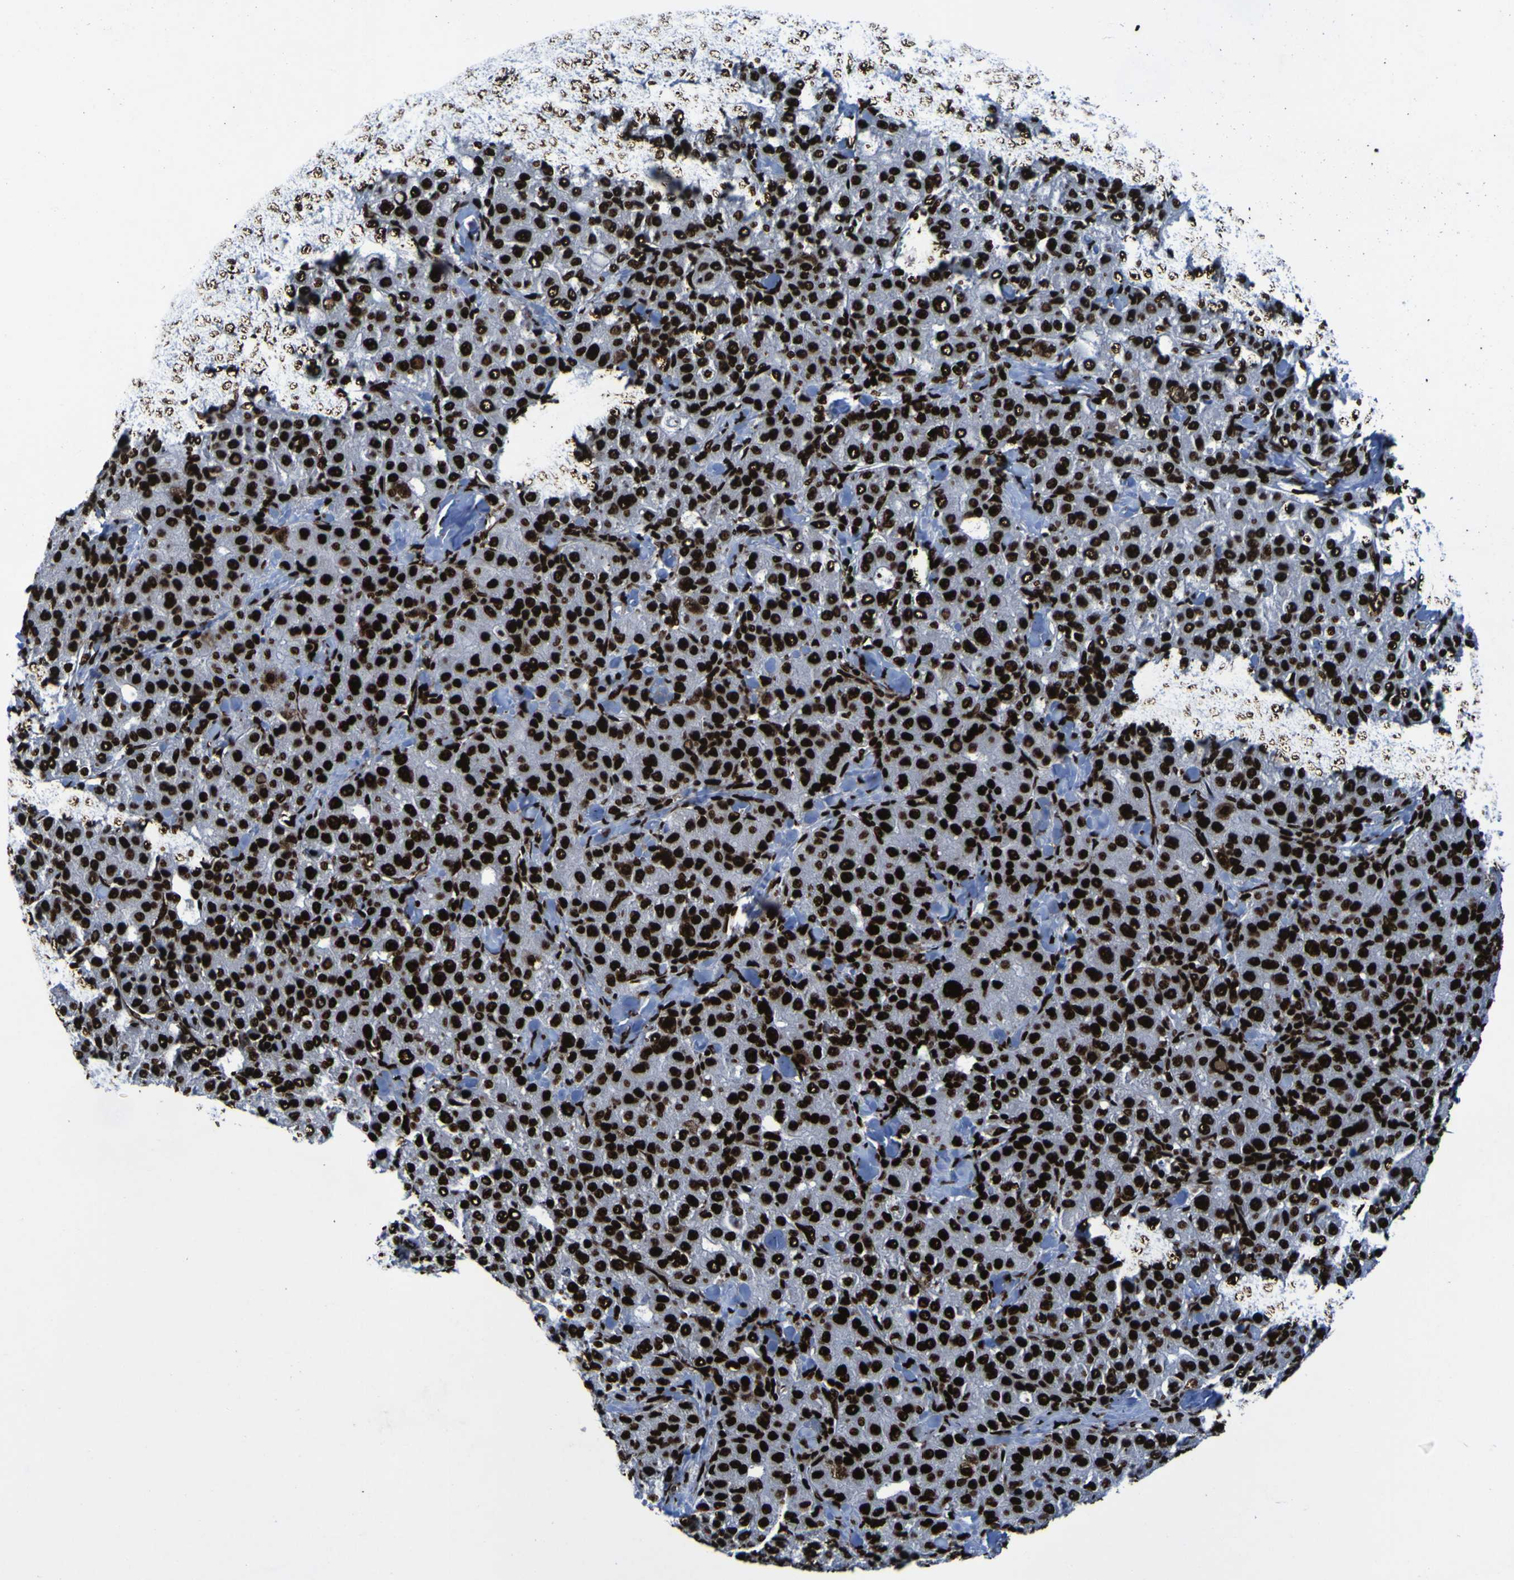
{"staining": {"intensity": "strong", "quantity": ">75%", "location": "nuclear"}, "tissue": "liver cancer", "cell_type": "Tumor cells", "image_type": "cancer", "snomed": [{"axis": "morphology", "description": "Carcinoma, Hepatocellular, NOS"}, {"axis": "topography", "description": "Liver"}], "caption": "Tumor cells exhibit strong nuclear expression in approximately >75% of cells in liver cancer.", "gene": "NPM1", "patient": {"sex": "male", "age": 65}}